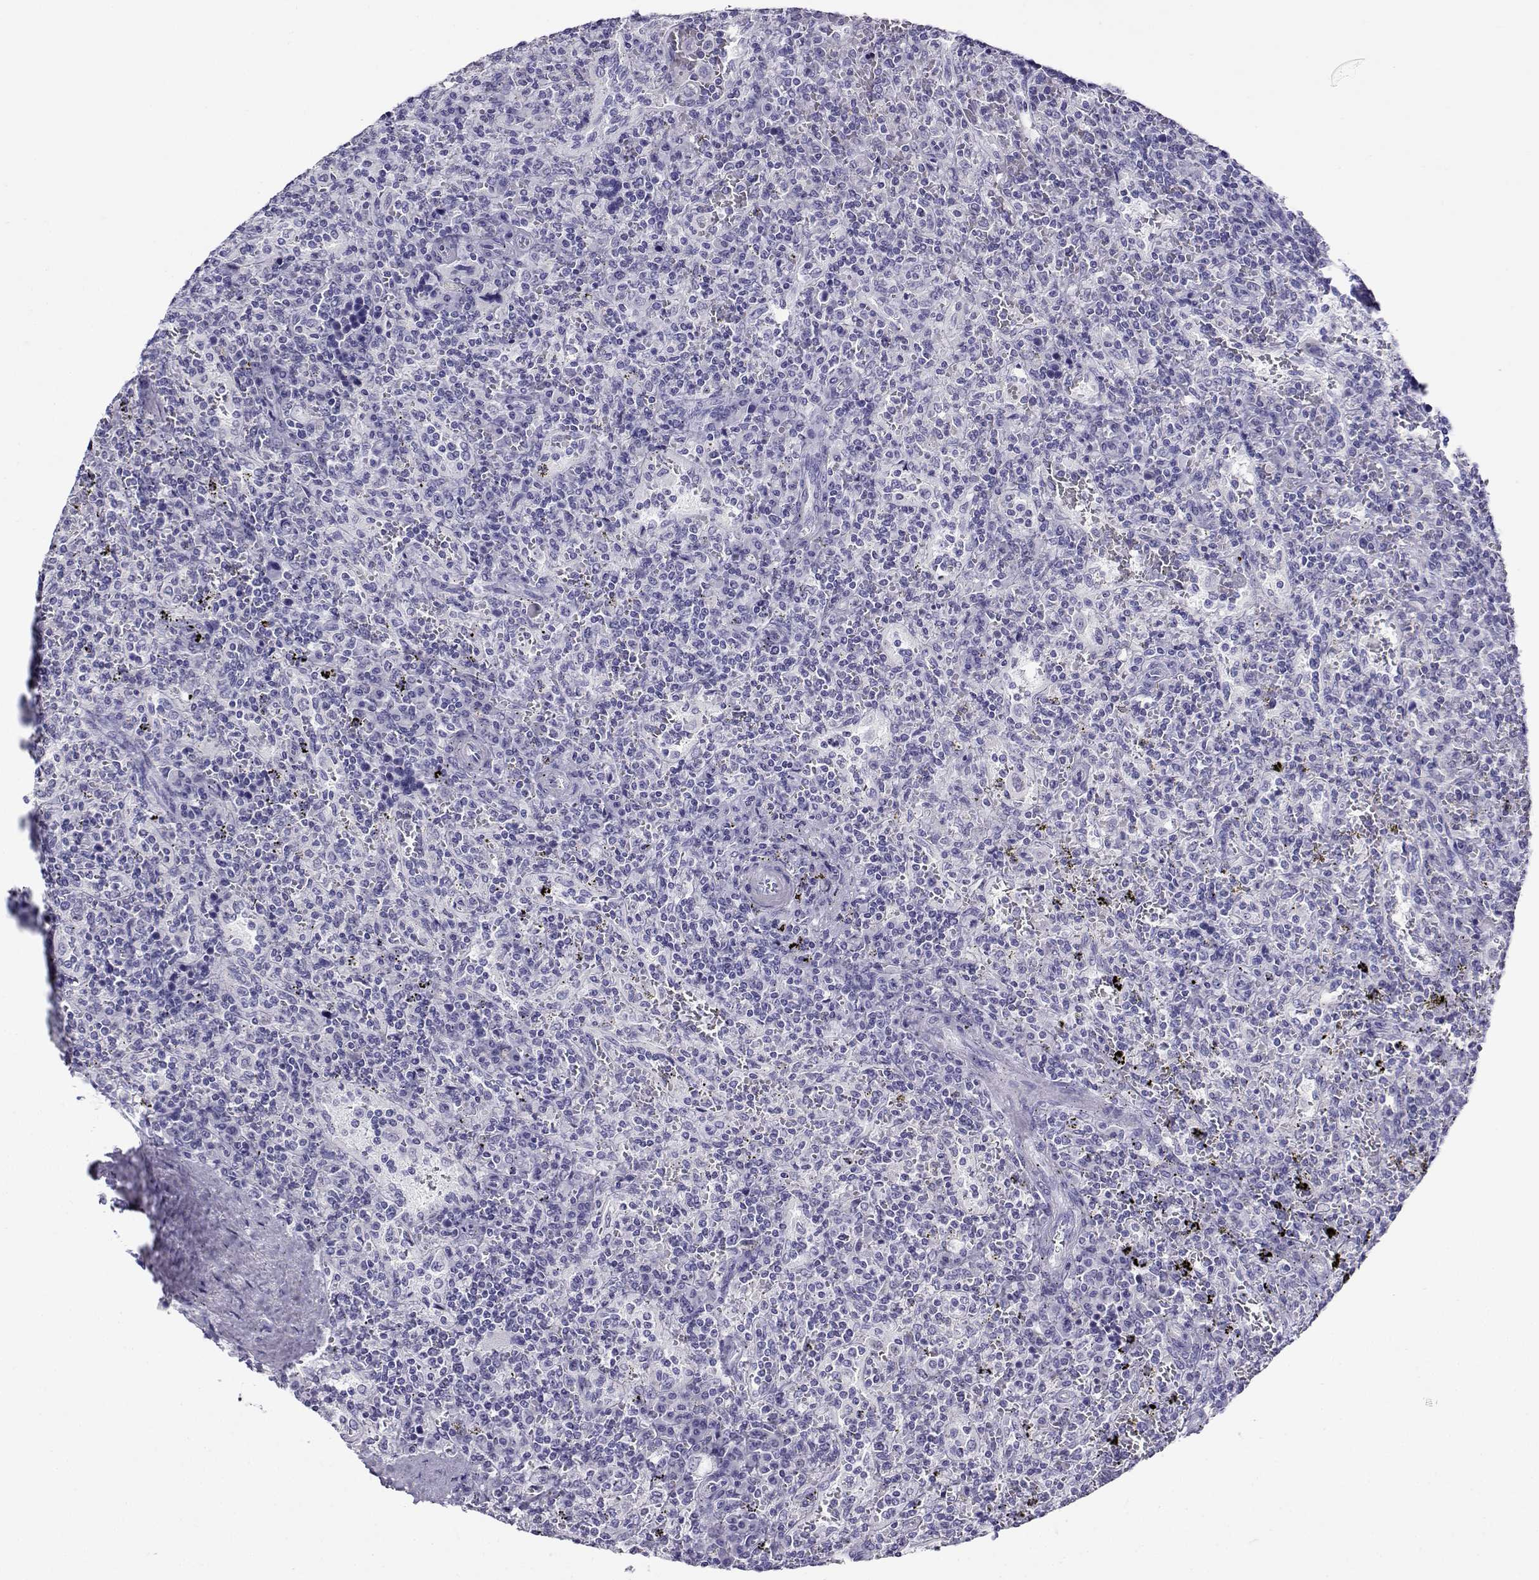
{"staining": {"intensity": "negative", "quantity": "none", "location": "none"}, "tissue": "lymphoma", "cell_type": "Tumor cells", "image_type": "cancer", "snomed": [{"axis": "morphology", "description": "Malignant lymphoma, non-Hodgkin's type, Low grade"}, {"axis": "topography", "description": "Spleen"}], "caption": "High magnification brightfield microscopy of low-grade malignant lymphoma, non-Hodgkin's type stained with DAB (brown) and counterstained with hematoxylin (blue): tumor cells show no significant staining.", "gene": "CABS1", "patient": {"sex": "male", "age": 62}}